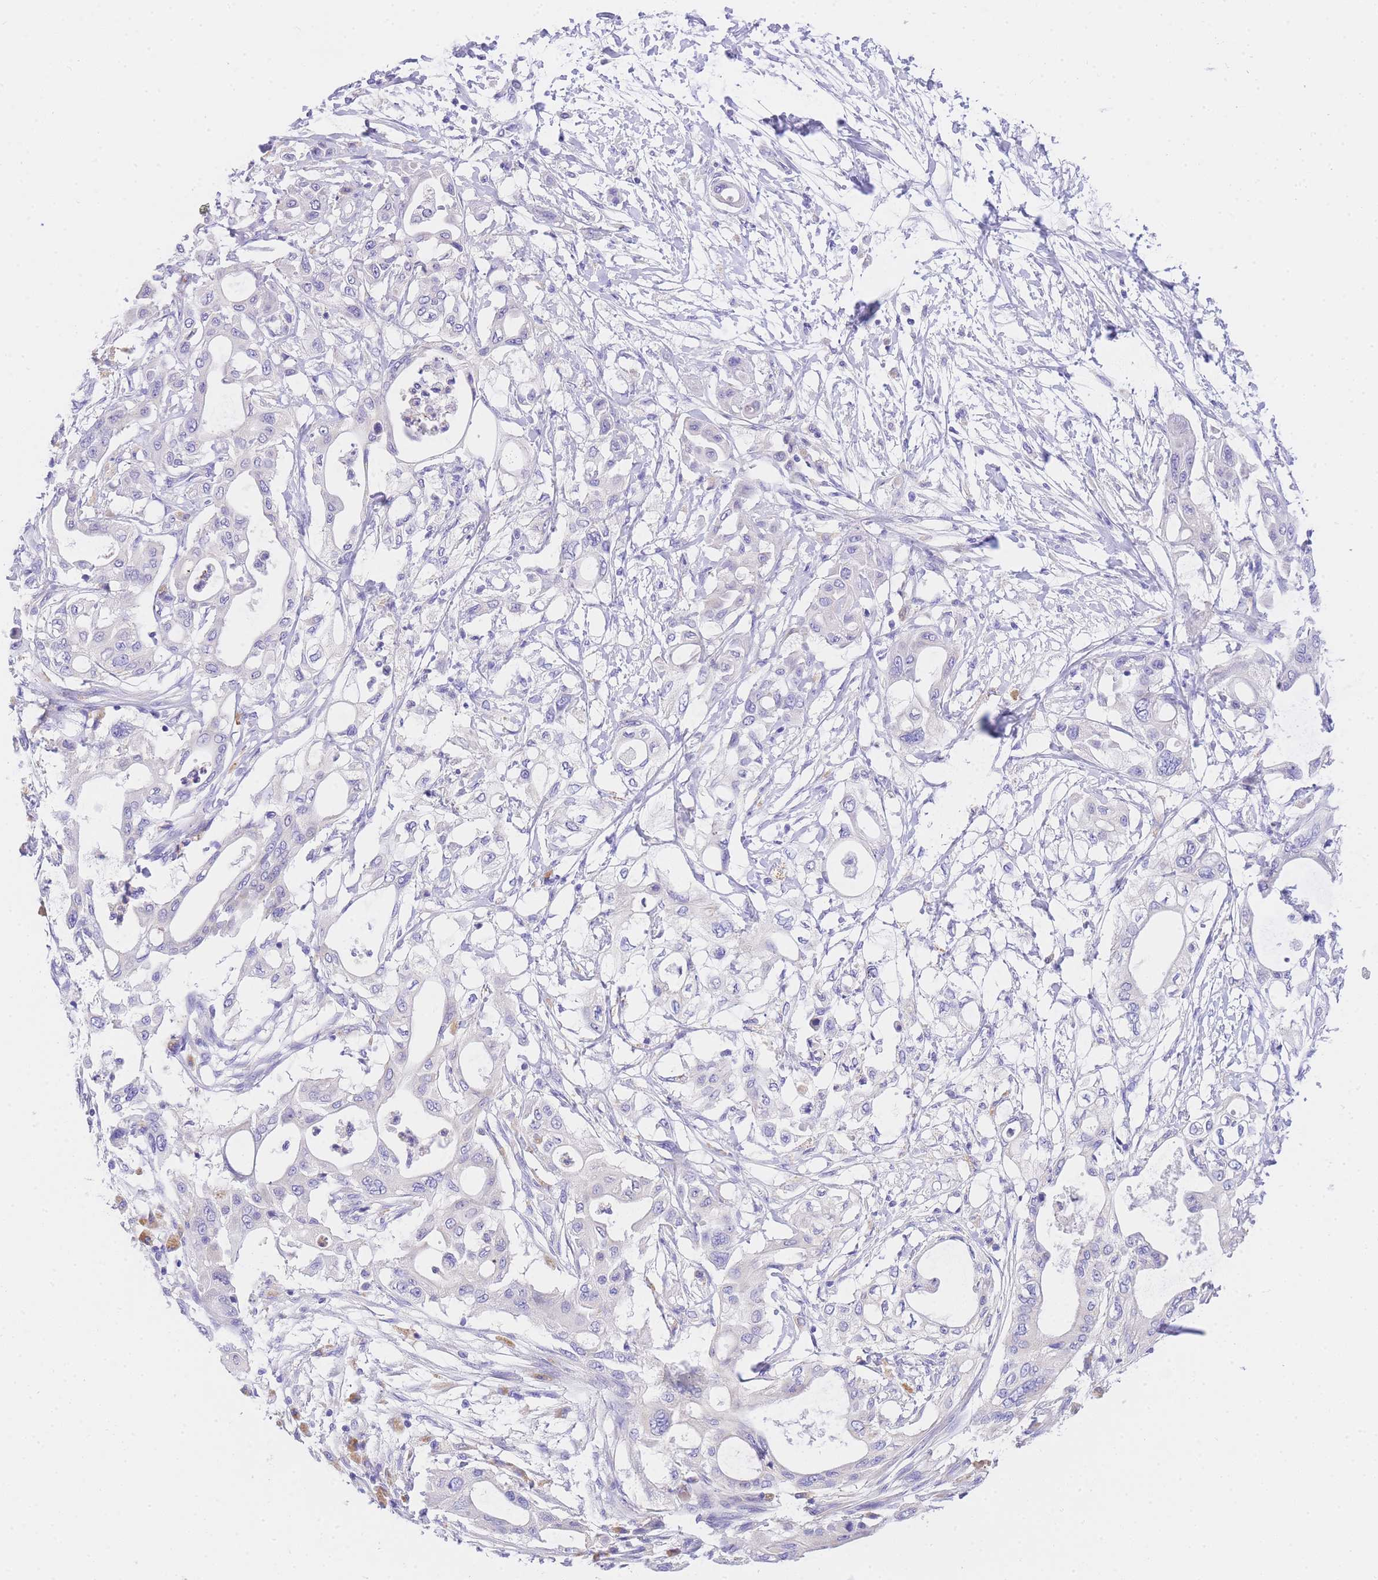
{"staining": {"intensity": "negative", "quantity": "none", "location": "none"}, "tissue": "pancreatic cancer", "cell_type": "Tumor cells", "image_type": "cancer", "snomed": [{"axis": "morphology", "description": "Adenocarcinoma, NOS"}, {"axis": "topography", "description": "Pancreas"}], "caption": "A high-resolution image shows immunohistochemistry staining of pancreatic cancer (adenocarcinoma), which shows no significant staining in tumor cells.", "gene": "EPN2", "patient": {"sex": "male", "age": 68}}